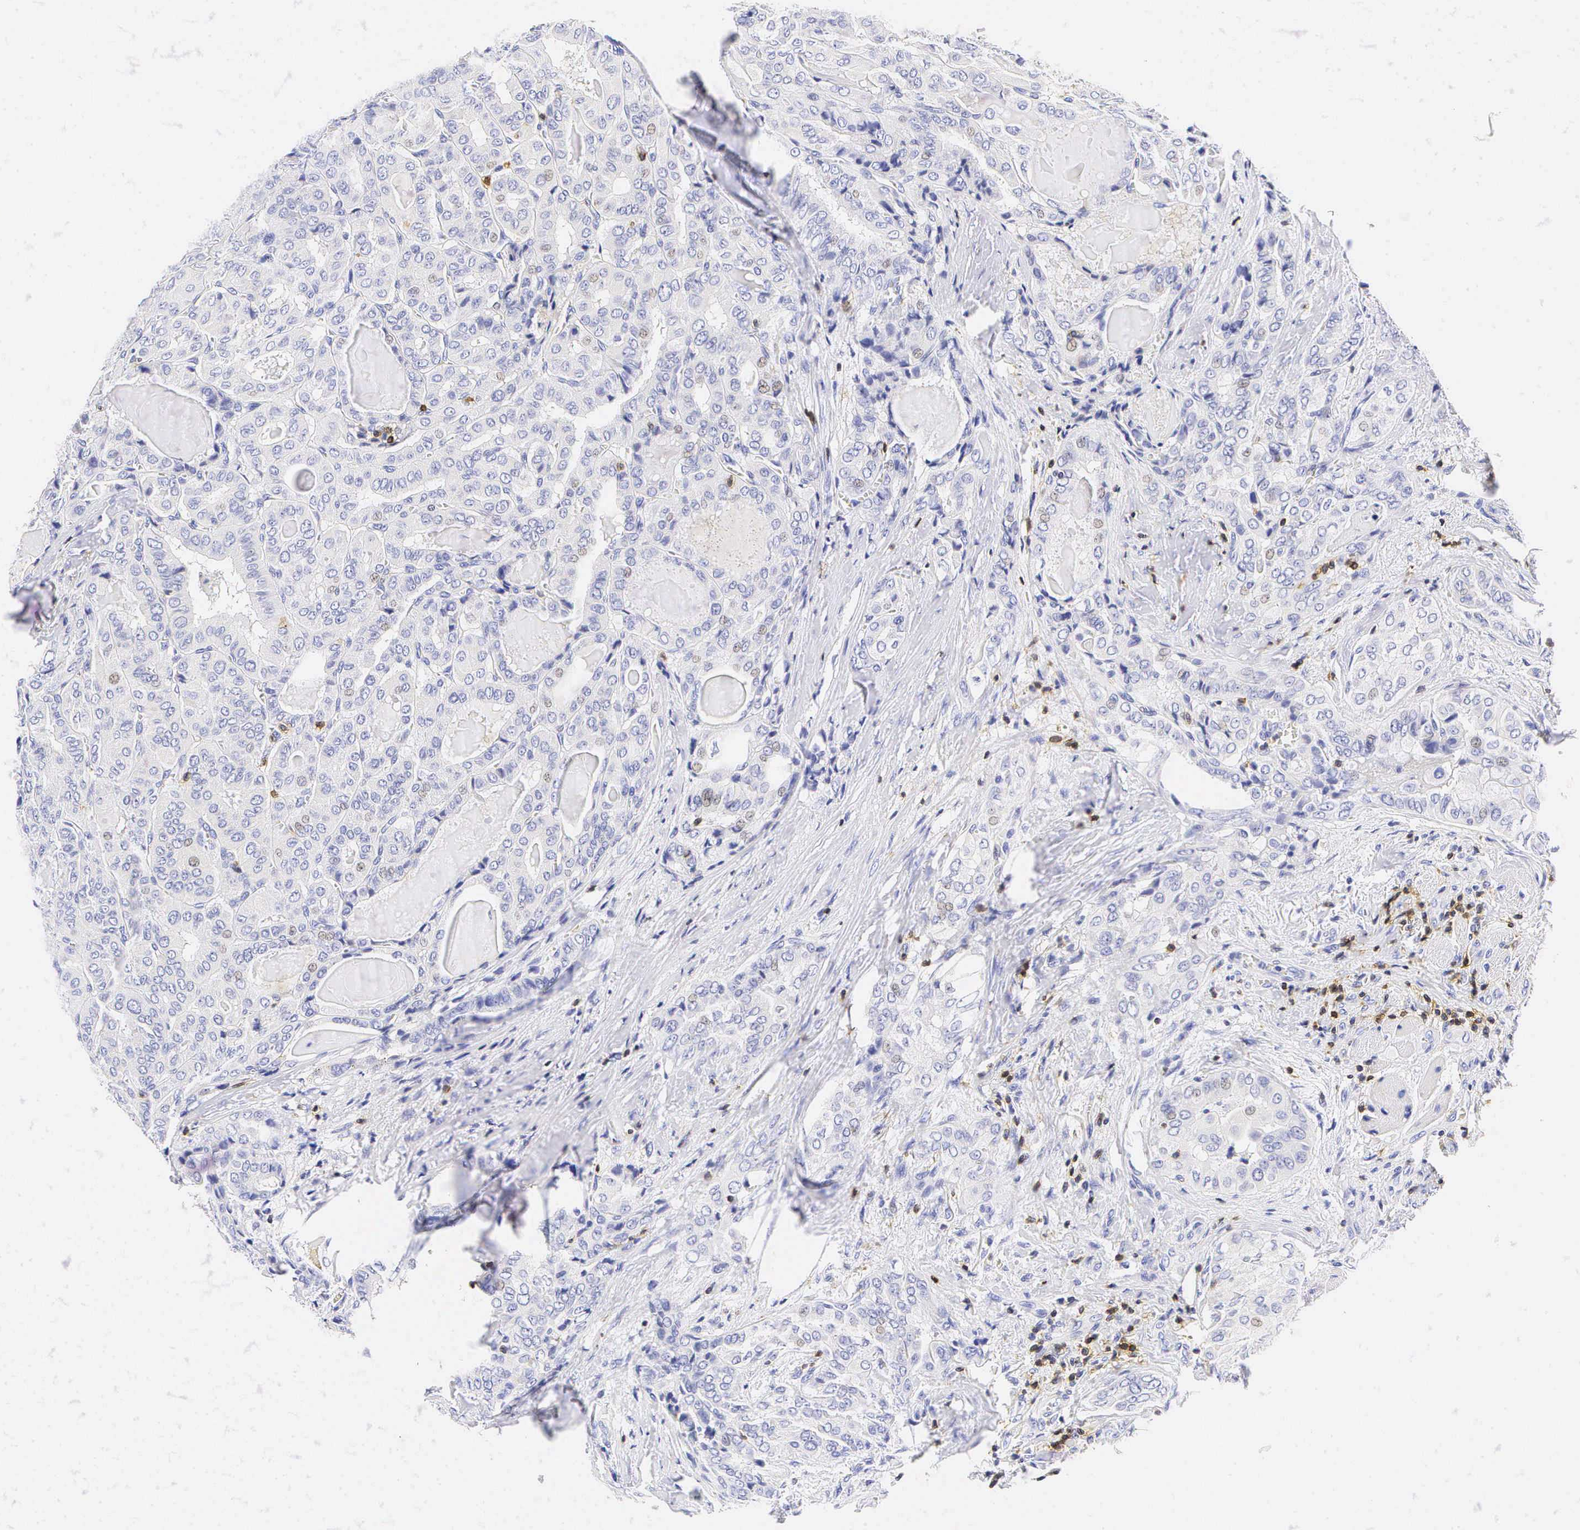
{"staining": {"intensity": "negative", "quantity": "none", "location": "none"}, "tissue": "thyroid cancer", "cell_type": "Tumor cells", "image_type": "cancer", "snomed": [{"axis": "morphology", "description": "Papillary adenocarcinoma, NOS"}, {"axis": "topography", "description": "Thyroid gland"}], "caption": "DAB immunohistochemical staining of papillary adenocarcinoma (thyroid) exhibits no significant staining in tumor cells. (DAB (3,3'-diaminobenzidine) IHC visualized using brightfield microscopy, high magnification).", "gene": "CD3E", "patient": {"sex": "female", "age": 71}}